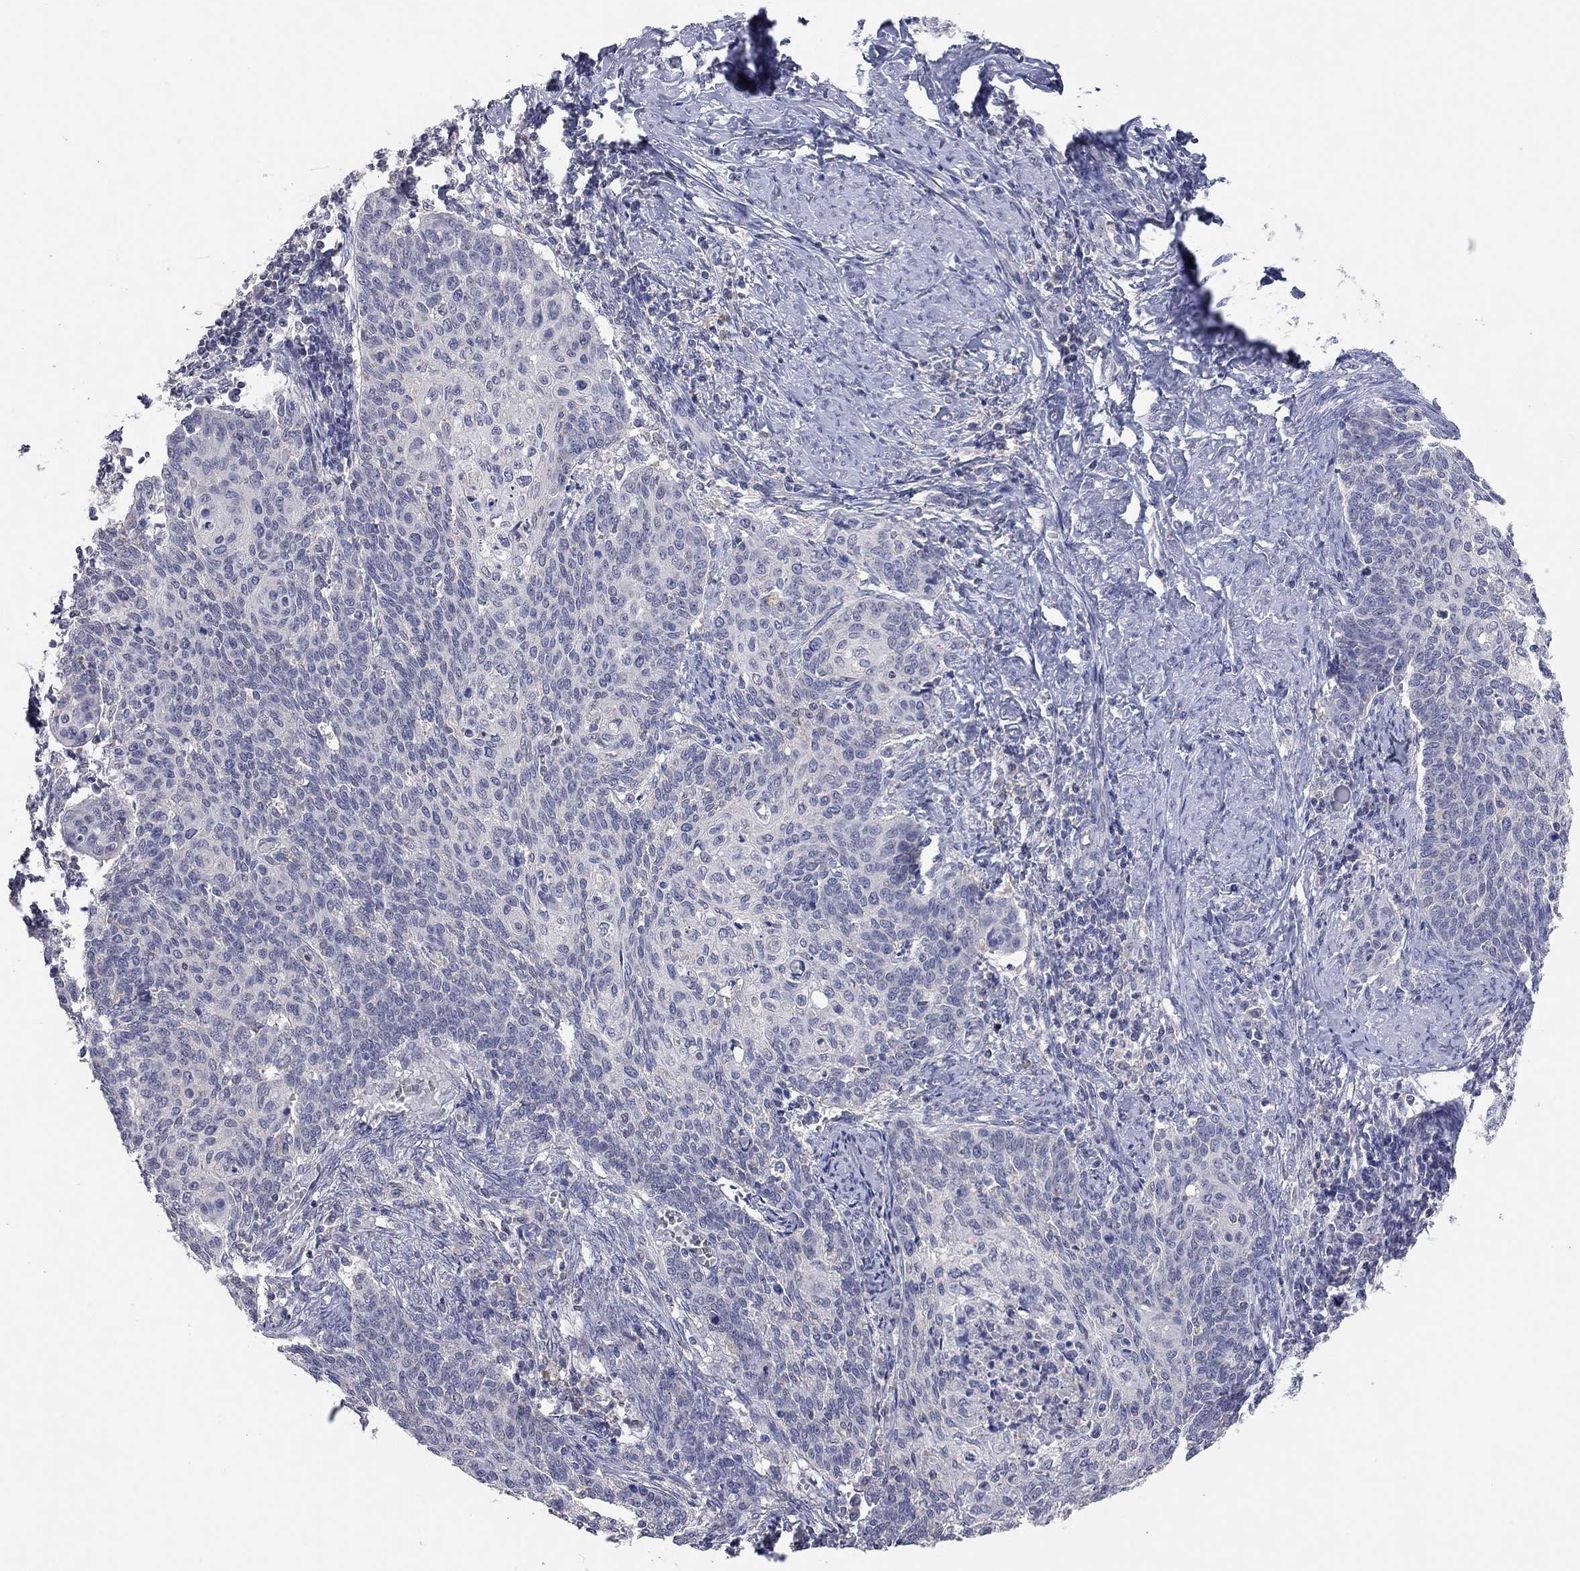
{"staining": {"intensity": "negative", "quantity": "none", "location": "none"}, "tissue": "cervical cancer", "cell_type": "Tumor cells", "image_type": "cancer", "snomed": [{"axis": "morphology", "description": "Normal tissue, NOS"}, {"axis": "morphology", "description": "Squamous cell carcinoma, NOS"}, {"axis": "topography", "description": "Cervix"}], "caption": "The histopathology image demonstrates no significant staining in tumor cells of cervical cancer (squamous cell carcinoma). (DAB IHC visualized using brightfield microscopy, high magnification).", "gene": "MMP13", "patient": {"sex": "female", "age": 39}}